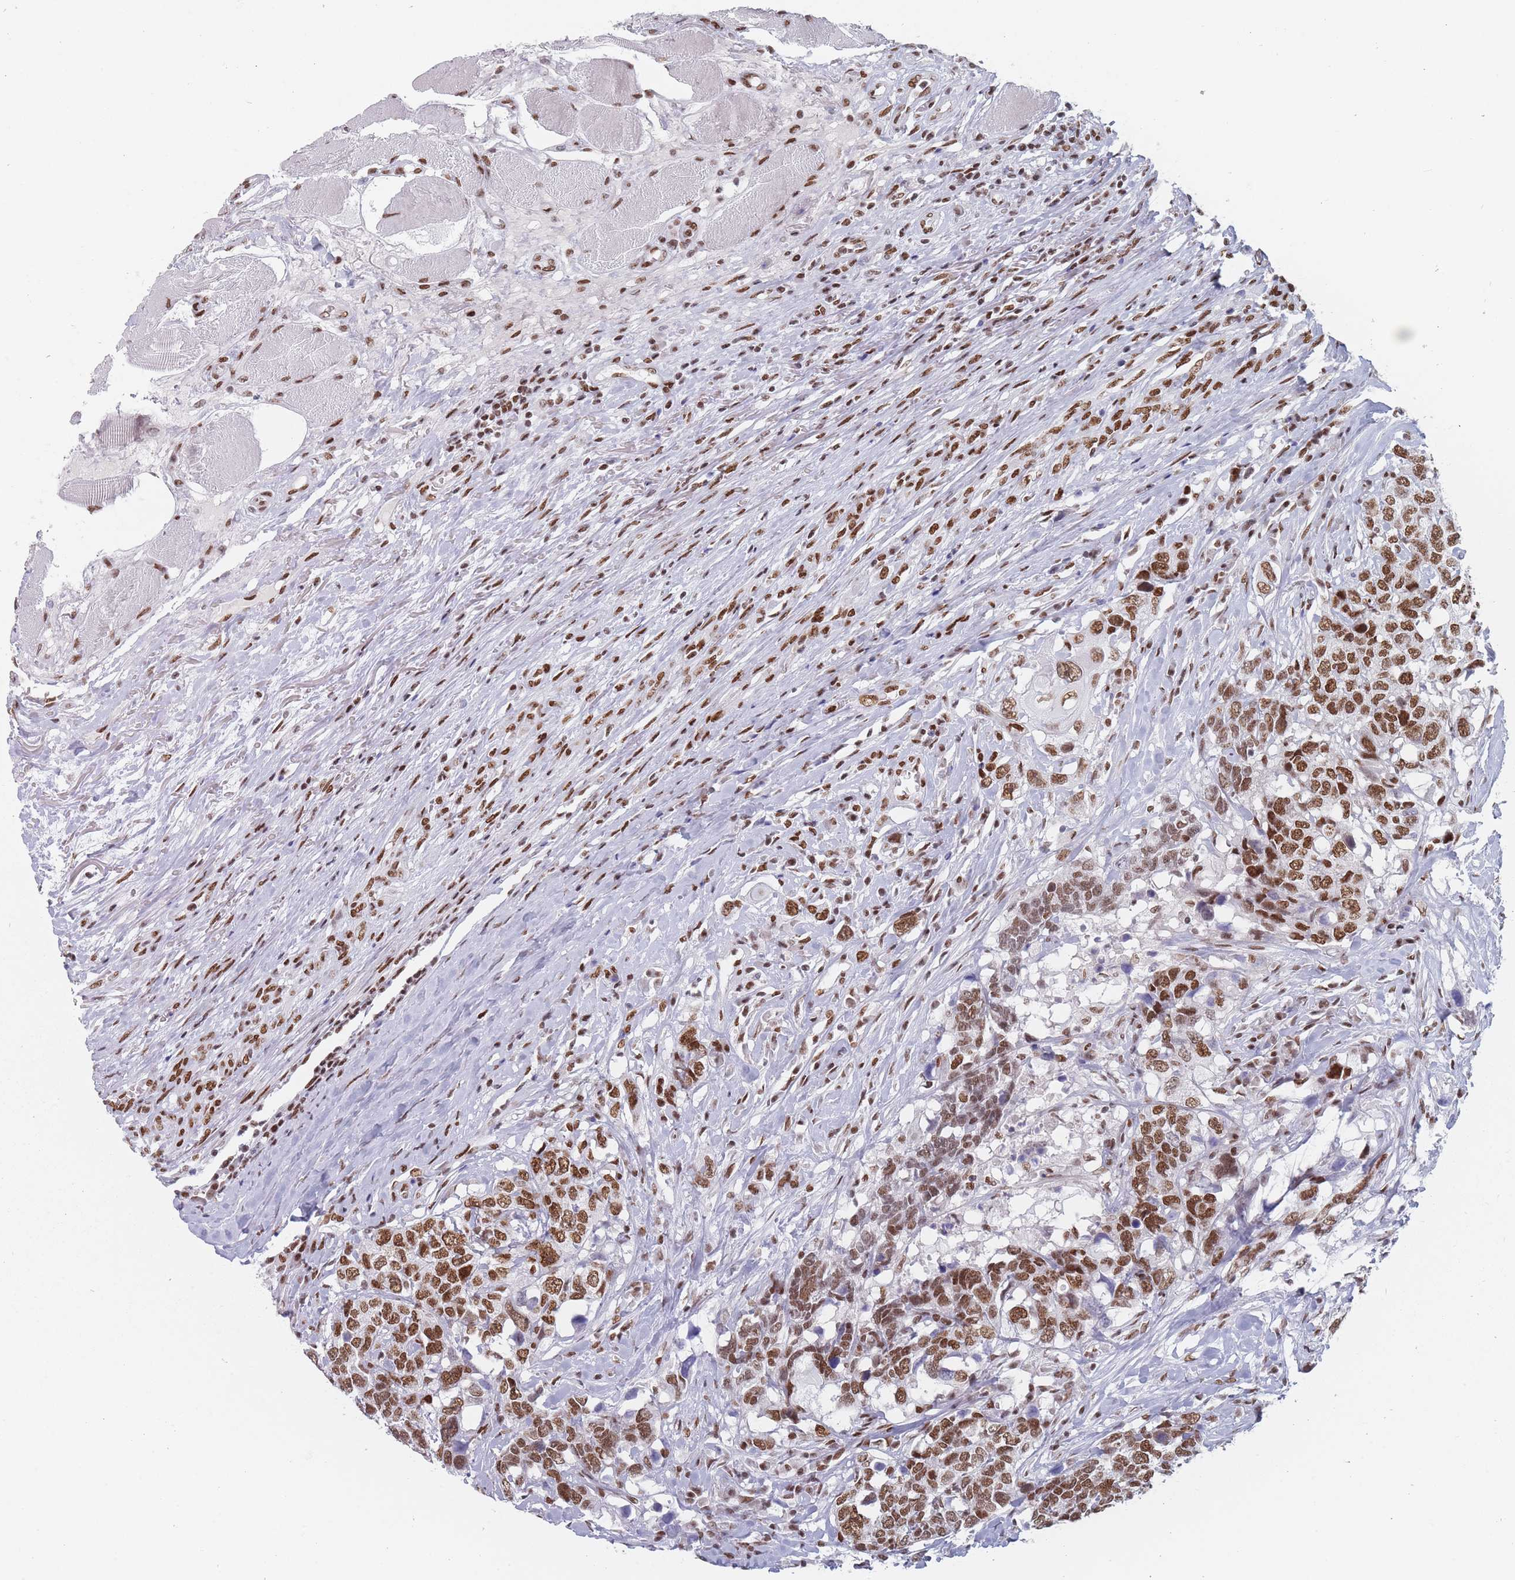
{"staining": {"intensity": "moderate", "quantity": ">75%", "location": "nuclear"}, "tissue": "head and neck cancer", "cell_type": "Tumor cells", "image_type": "cancer", "snomed": [{"axis": "morphology", "description": "Squamous cell carcinoma, NOS"}, {"axis": "topography", "description": "Head-Neck"}], "caption": "Immunohistochemical staining of human head and neck cancer displays medium levels of moderate nuclear protein expression in approximately >75% of tumor cells. (Brightfield microscopy of DAB IHC at high magnification).", "gene": "SAFB2", "patient": {"sex": "male", "age": 66}}